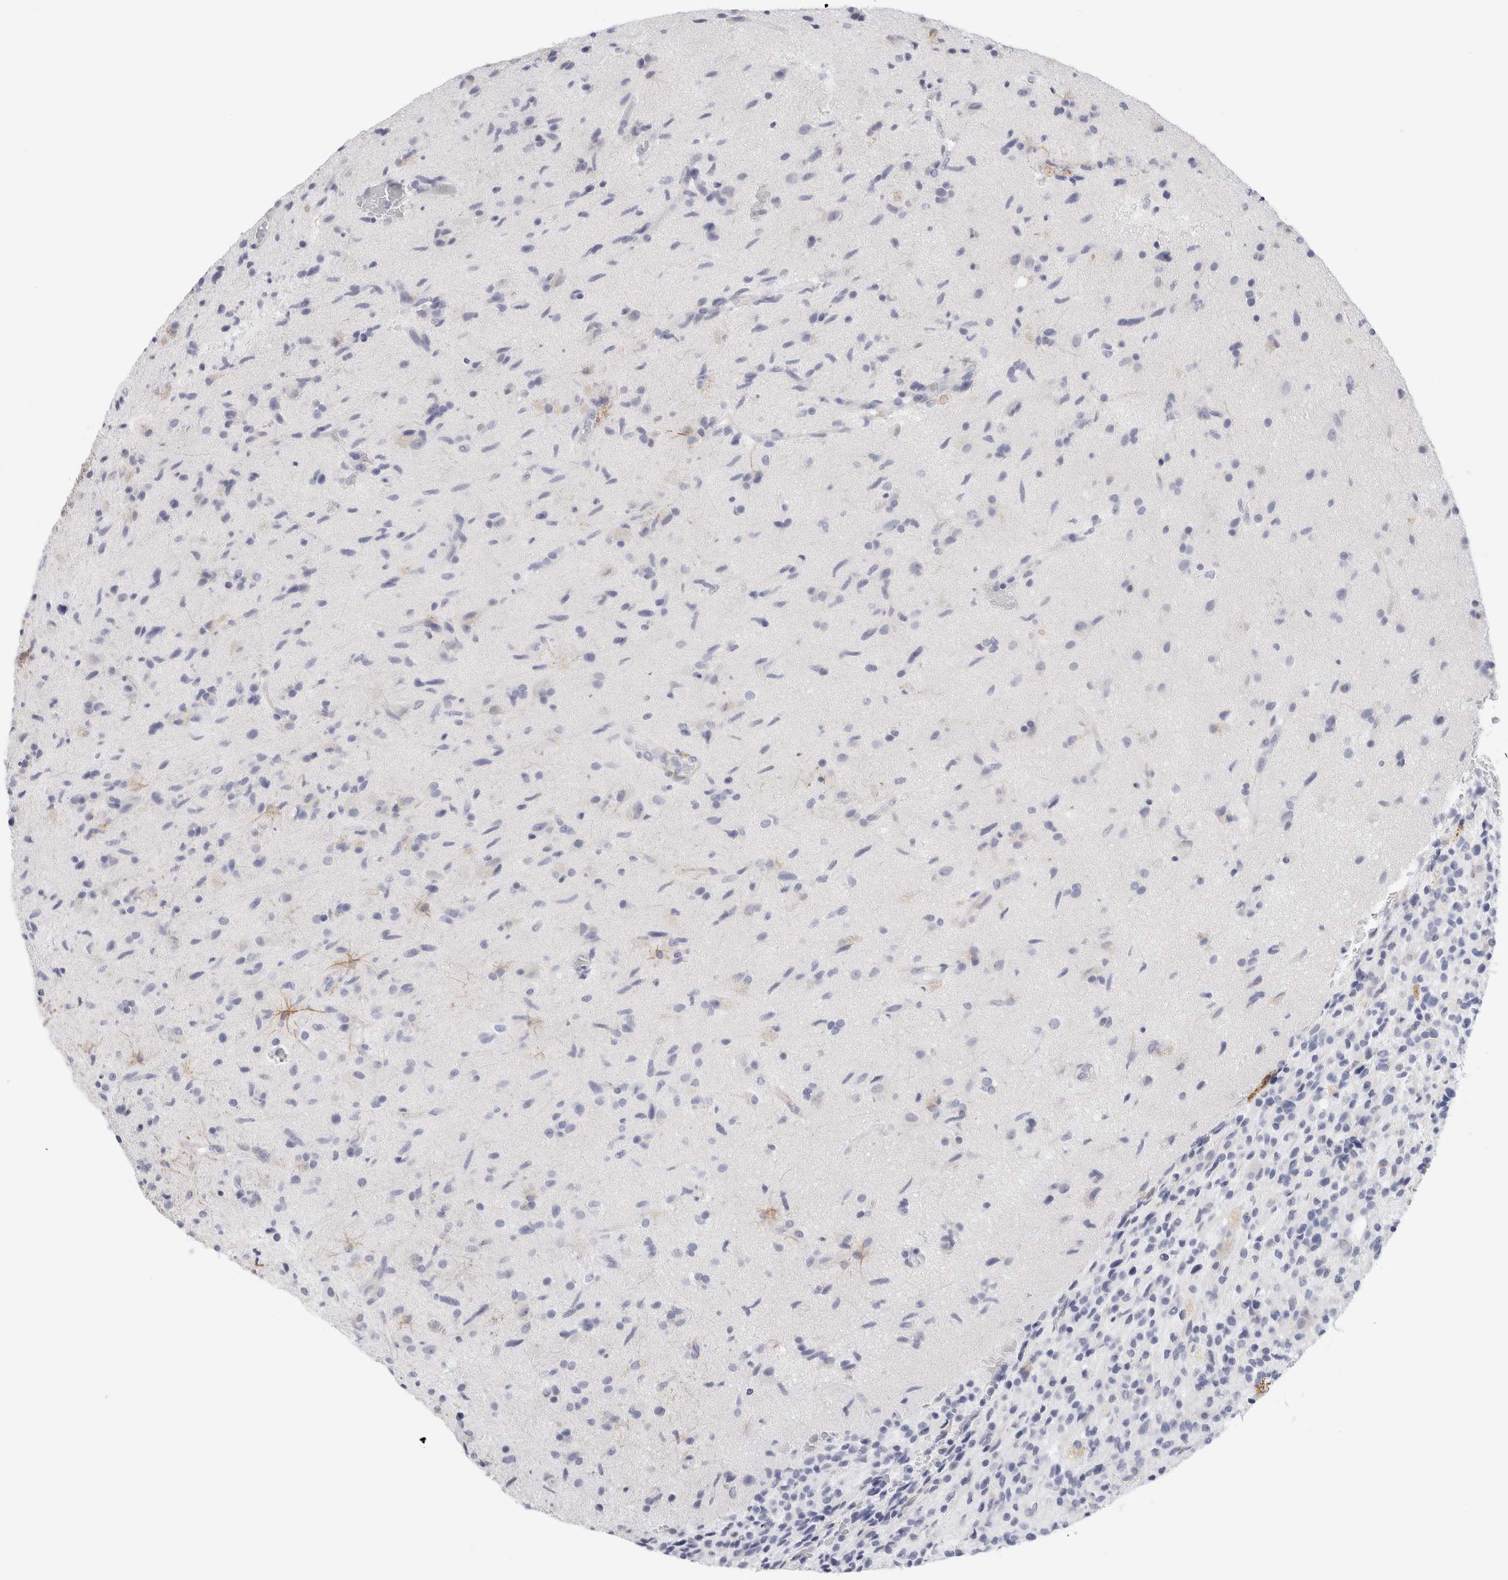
{"staining": {"intensity": "negative", "quantity": "none", "location": "none"}, "tissue": "glioma", "cell_type": "Tumor cells", "image_type": "cancer", "snomed": [{"axis": "morphology", "description": "Glioma, malignant, High grade"}, {"axis": "topography", "description": "Brain"}], "caption": "High magnification brightfield microscopy of glioma stained with DAB (3,3'-diaminobenzidine) (brown) and counterstained with hematoxylin (blue): tumor cells show no significant expression. (DAB (3,3'-diaminobenzidine) IHC visualized using brightfield microscopy, high magnification).", "gene": "MUC15", "patient": {"sex": "male", "age": 72}}